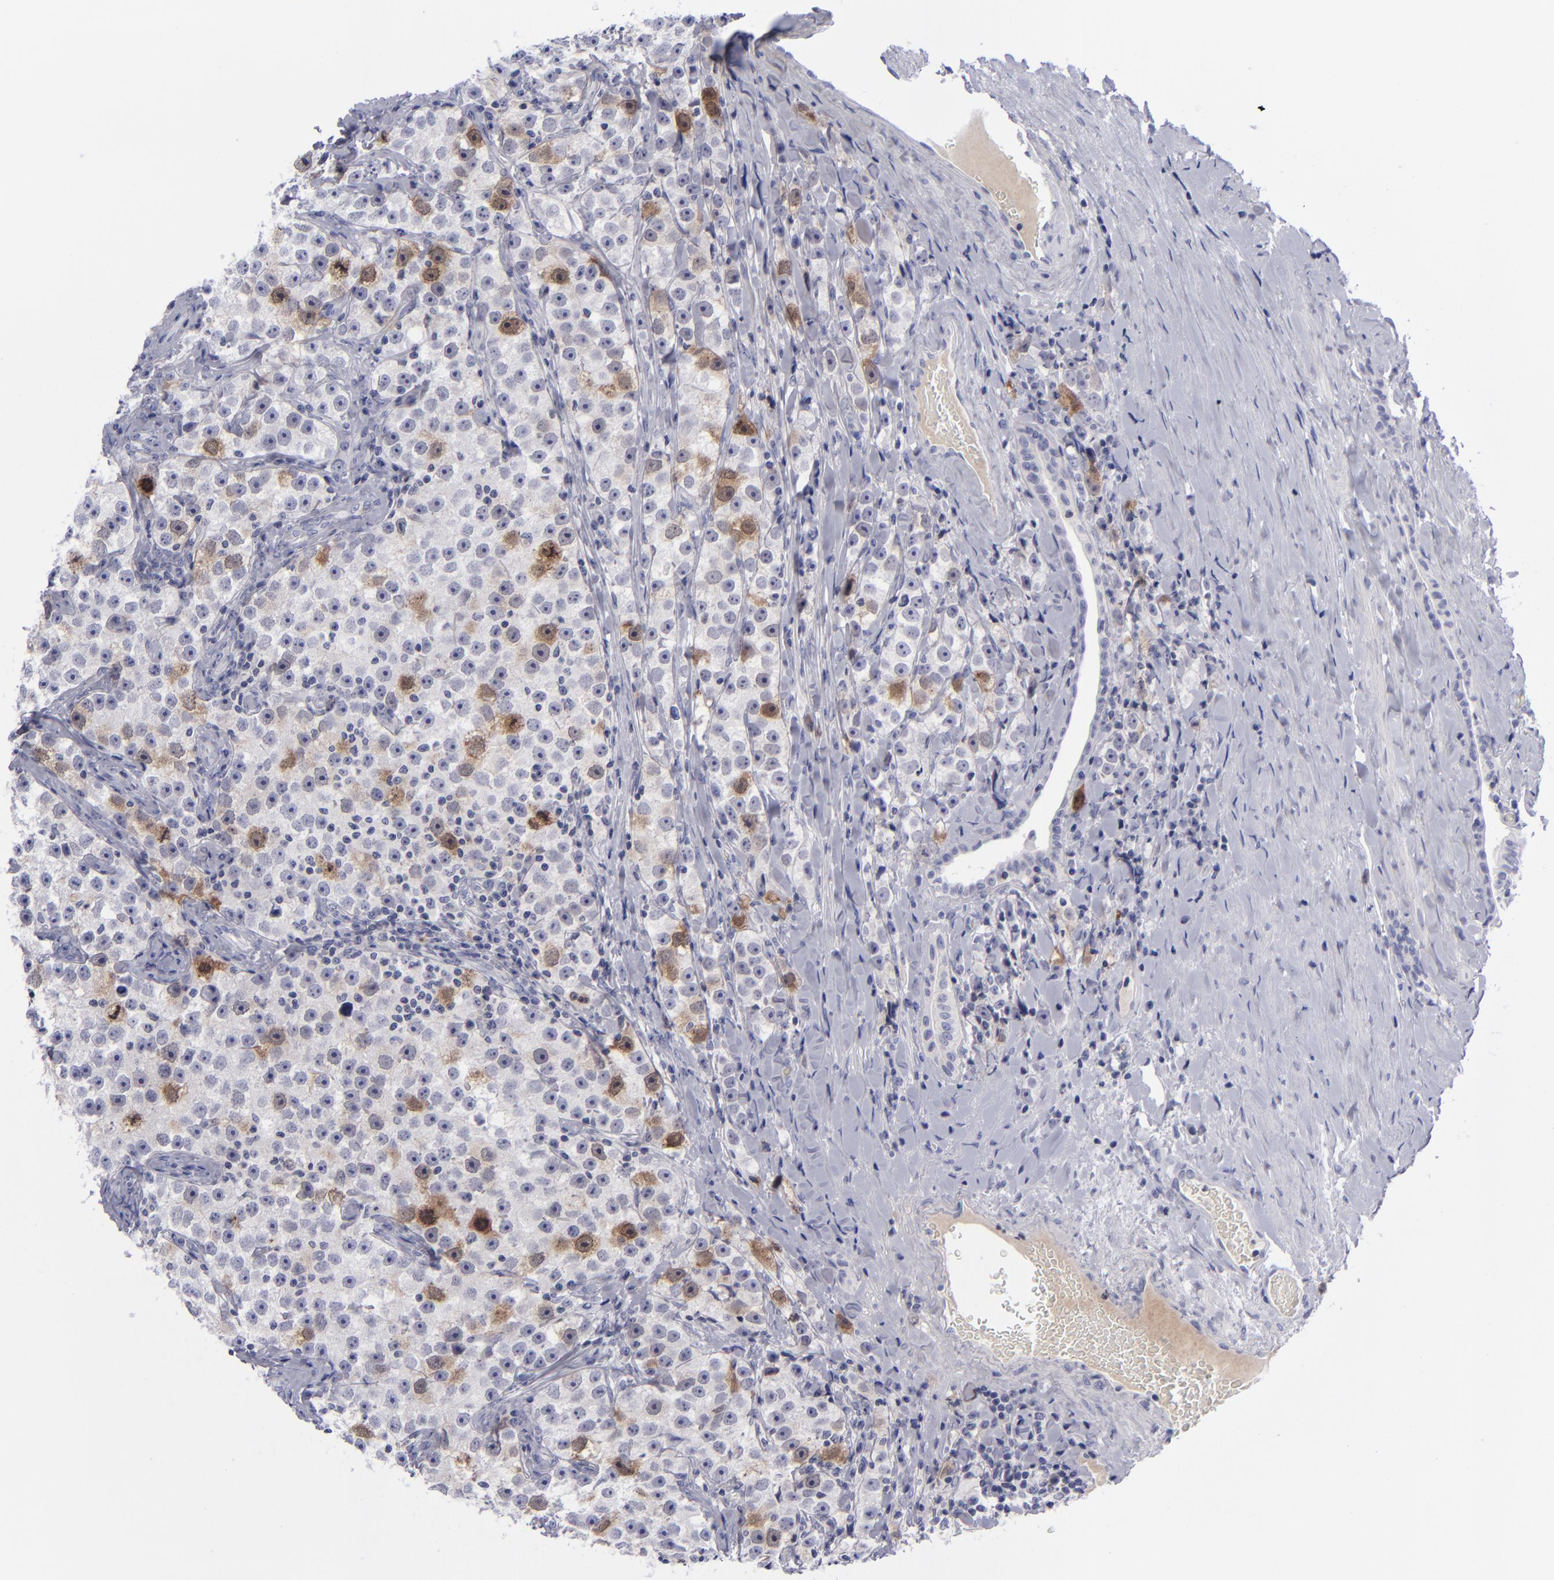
{"staining": {"intensity": "moderate", "quantity": "<25%", "location": "cytoplasmic/membranous,nuclear"}, "tissue": "testis cancer", "cell_type": "Tumor cells", "image_type": "cancer", "snomed": [{"axis": "morphology", "description": "Seminoma, NOS"}, {"axis": "topography", "description": "Testis"}], "caption": "Testis cancer (seminoma) was stained to show a protein in brown. There is low levels of moderate cytoplasmic/membranous and nuclear staining in about <25% of tumor cells.", "gene": "AURKA", "patient": {"sex": "male", "age": 32}}